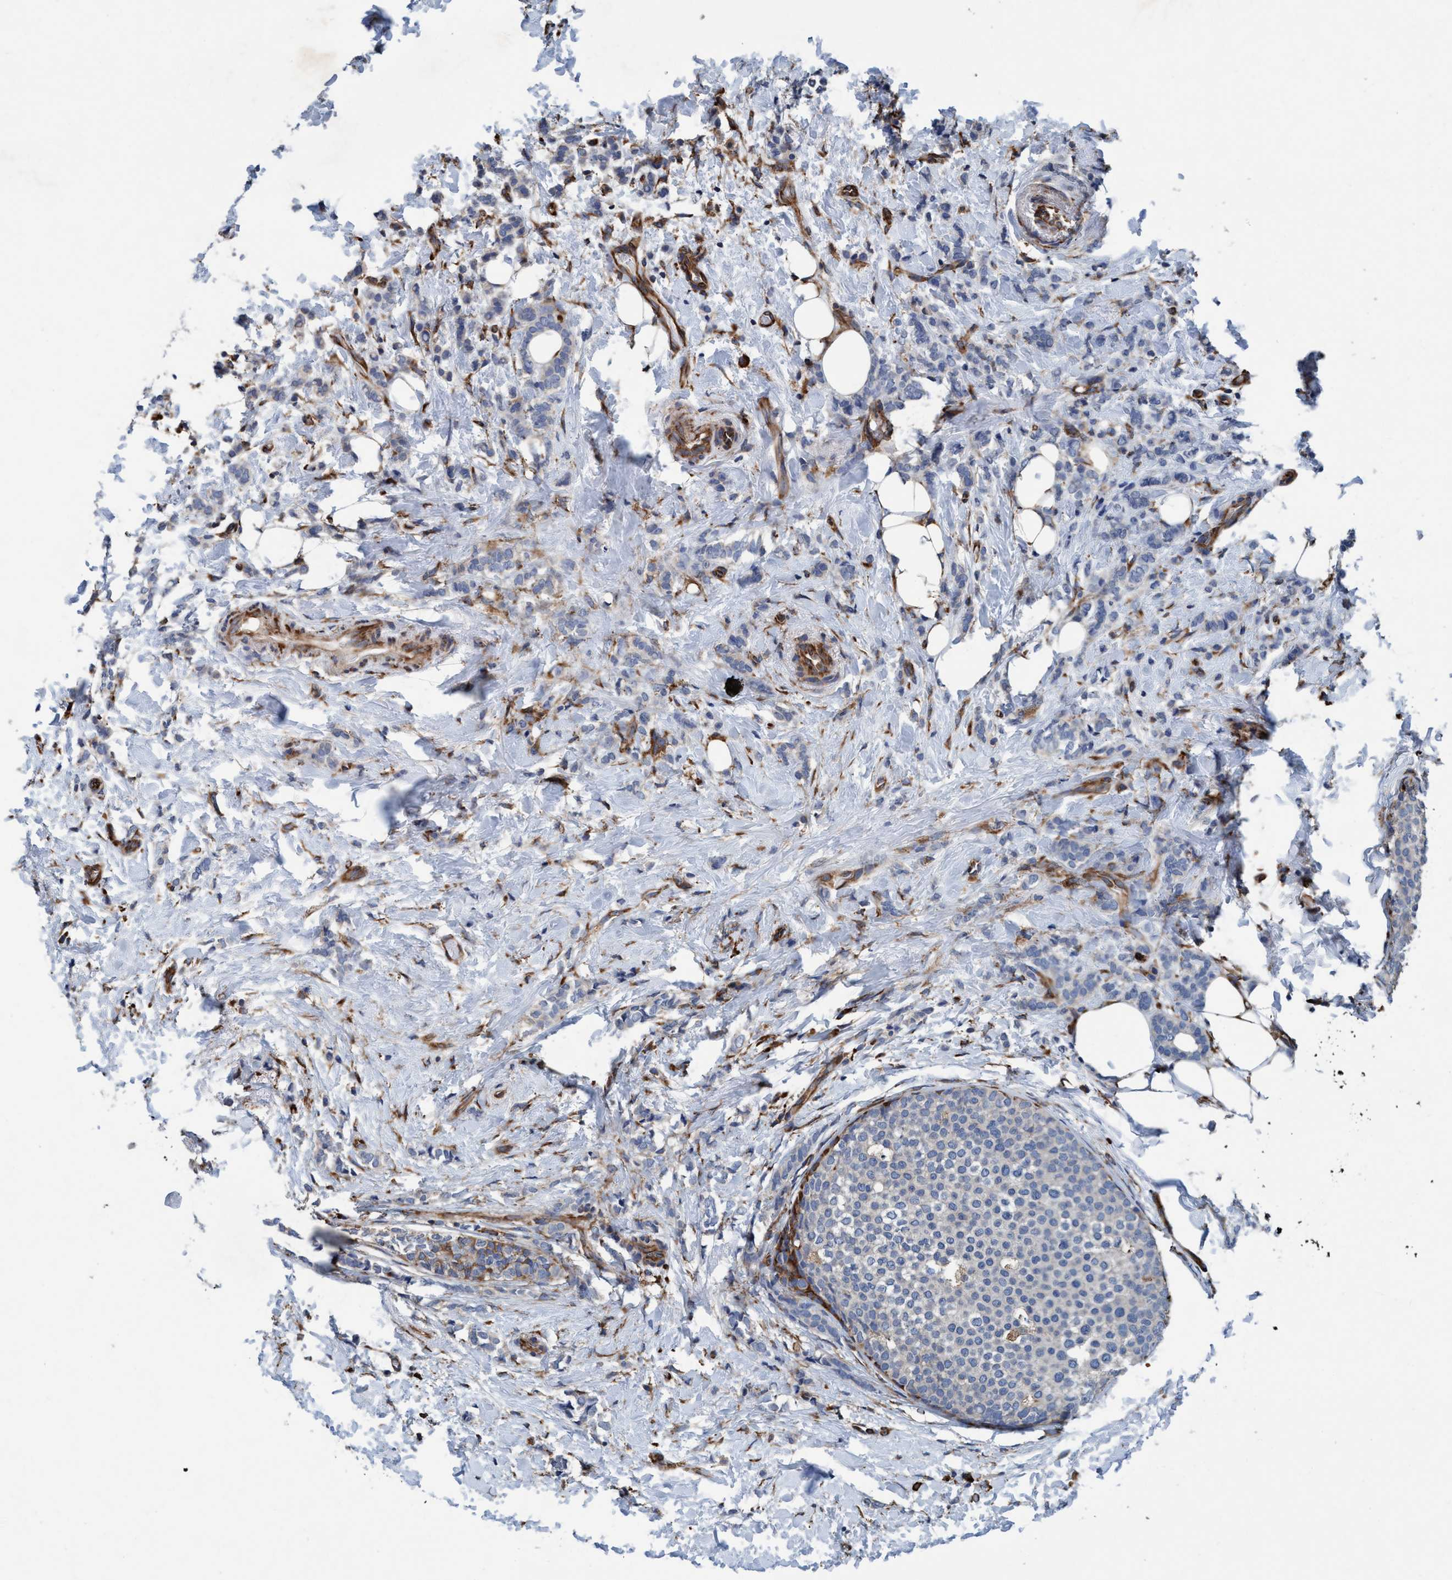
{"staining": {"intensity": "weak", "quantity": "<25%", "location": "cytoplasmic/membranous"}, "tissue": "breast cancer", "cell_type": "Tumor cells", "image_type": "cancer", "snomed": [{"axis": "morphology", "description": "Lobular carcinoma"}, {"axis": "topography", "description": "Breast"}], "caption": "Immunohistochemistry (IHC) photomicrograph of neoplastic tissue: lobular carcinoma (breast) stained with DAB displays no significant protein staining in tumor cells.", "gene": "ENDOG", "patient": {"sex": "female", "age": 50}}